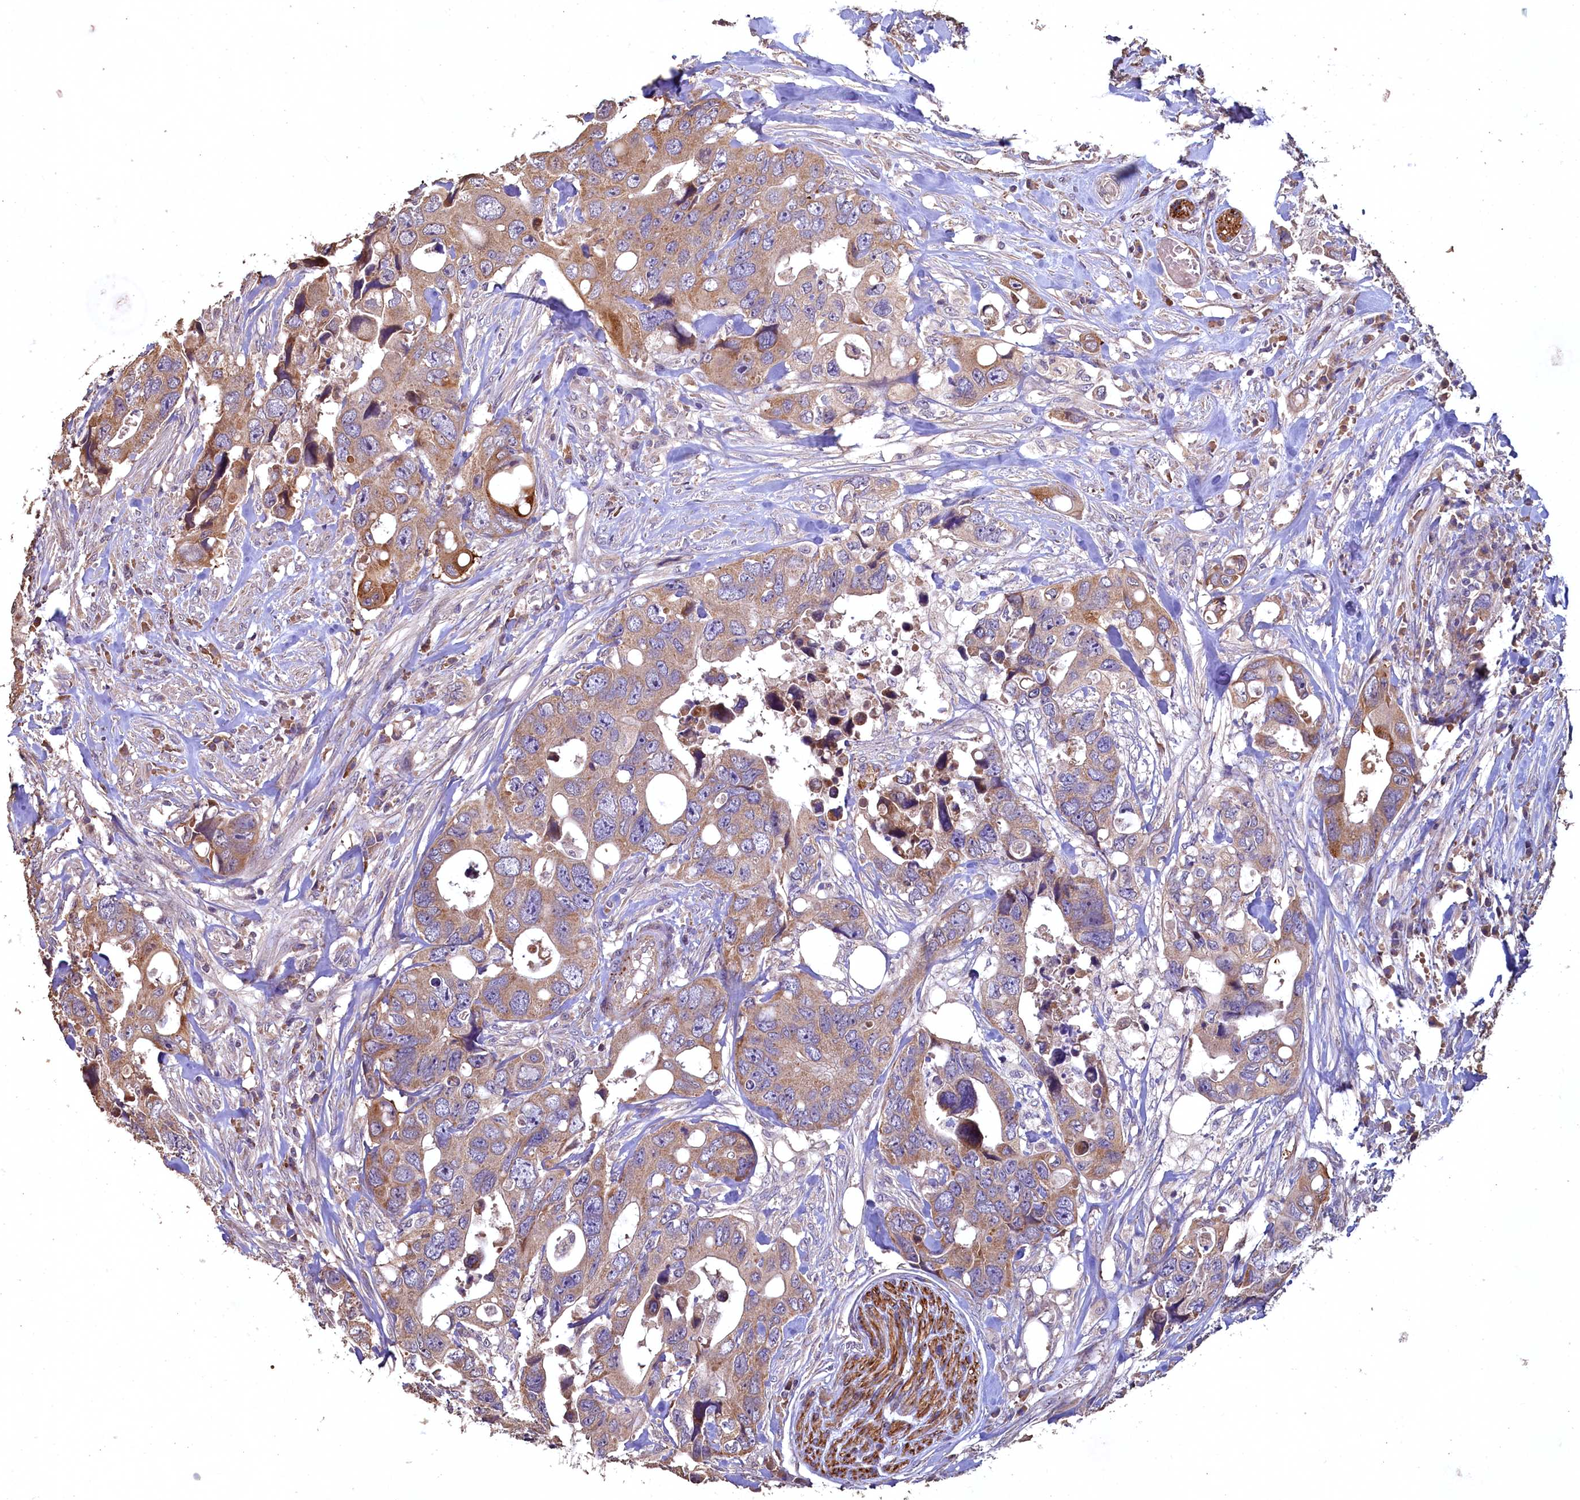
{"staining": {"intensity": "moderate", "quantity": "25%-75%", "location": "cytoplasmic/membranous"}, "tissue": "colorectal cancer", "cell_type": "Tumor cells", "image_type": "cancer", "snomed": [{"axis": "morphology", "description": "Adenocarcinoma, NOS"}, {"axis": "topography", "description": "Rectum"}], "caption": "A micrograph of human colorectal cancer (adenocarcinoma) stained for a protein reveals moderate cytoplasmic/membranous brown staining in tumor cells.", "gene": "FUNDC1", "patient": {"sex": "male", "age": 57}}